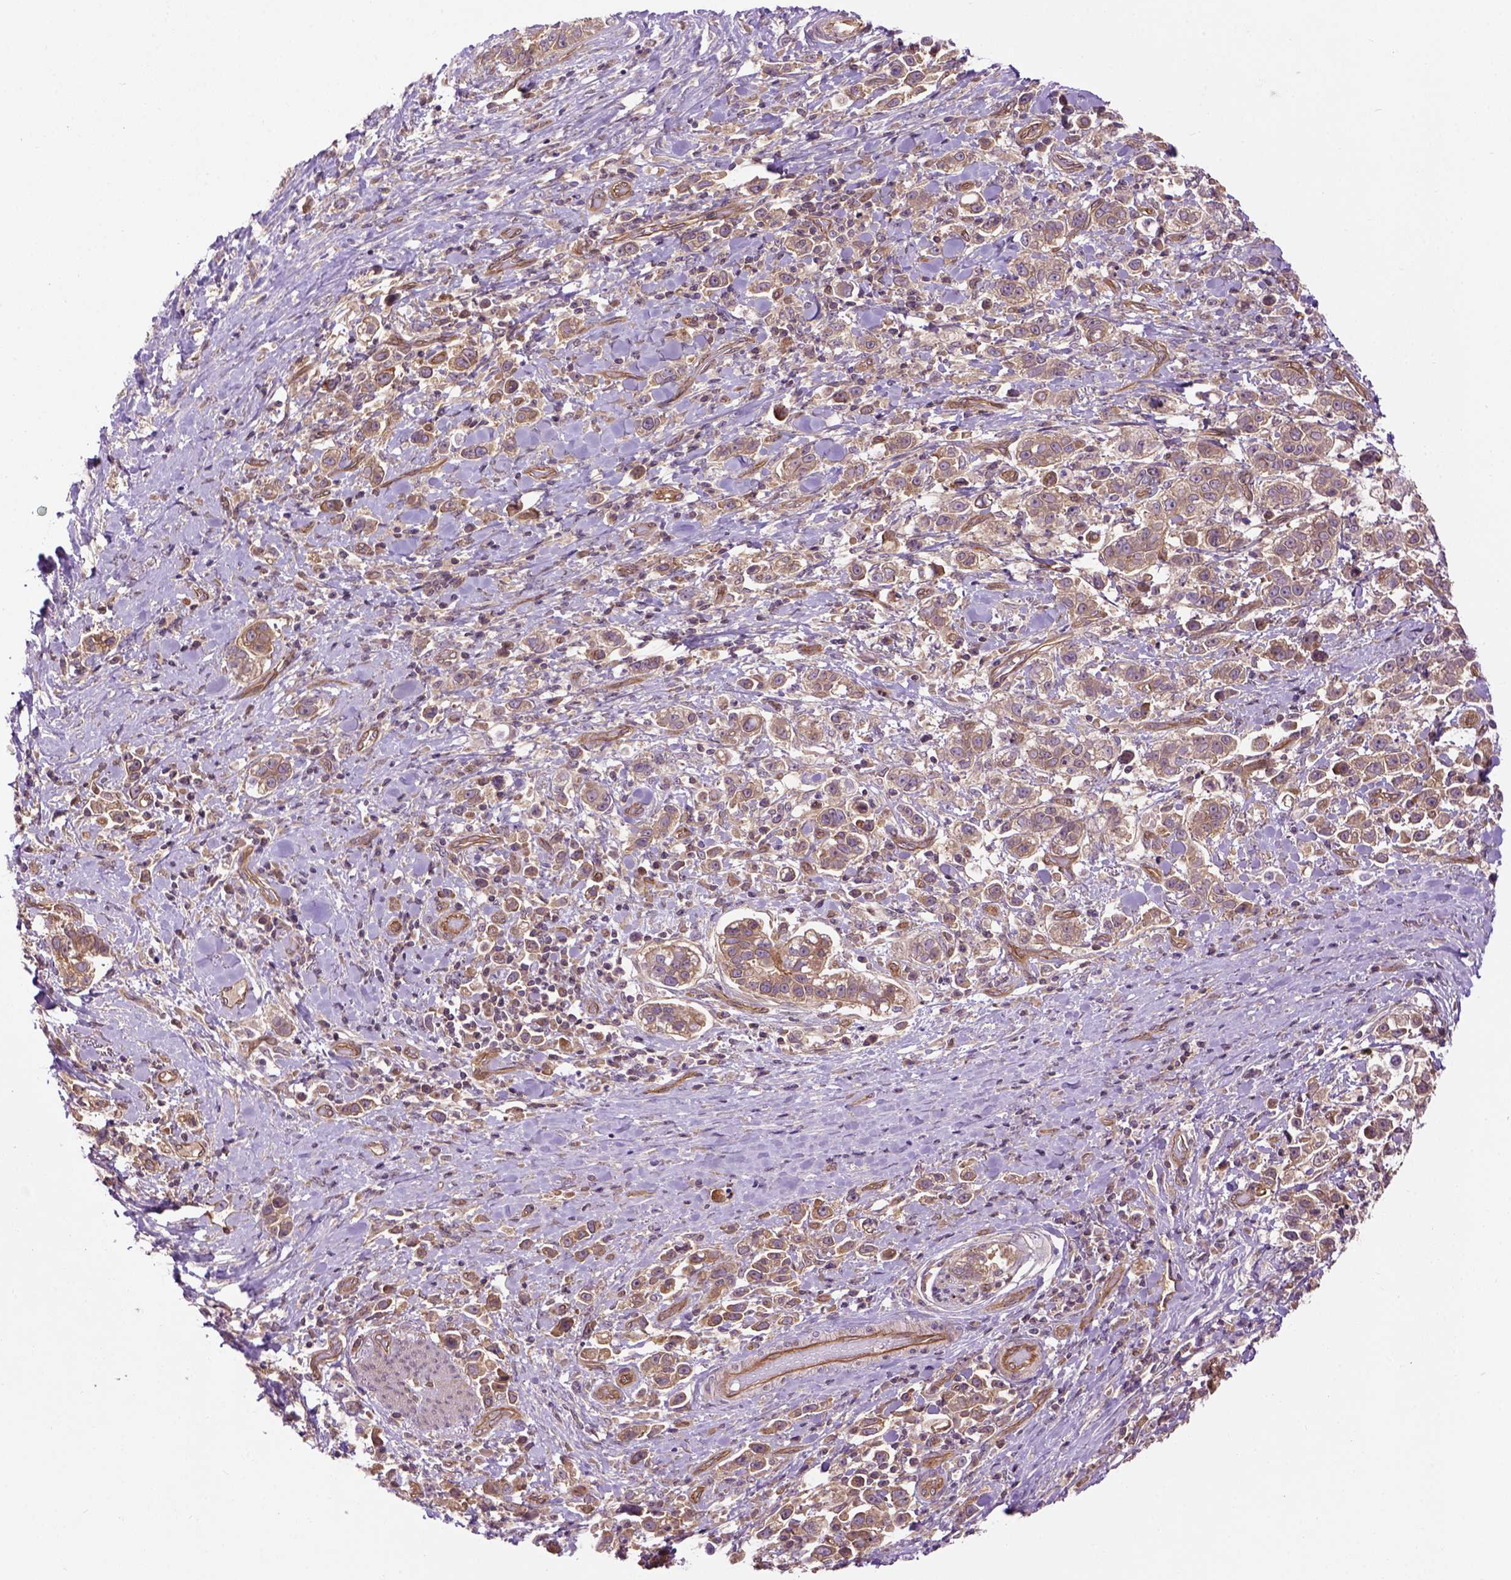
{"staining": {"intensity": "moderate", "quantity": ">75%", "location": "cytoplasmic/membranous"}, "tissue": "stomach cancer", "cell_type": "Tumor cells", "image_type": "cancer", "snomed": [{"axis": "morphology", "description": "Adenocarcinoma, NOS"}, {"axis": "topography", "description": "Stomach"}], "caption": "Immunohistochemical staining of stomach cancer shows medium levels of moderate cytoplasmic/membranous positivity in approximately >75% of tumor cells.", "gene": "CASKIN2", "patient": {"sex": "male", "age": 93}}